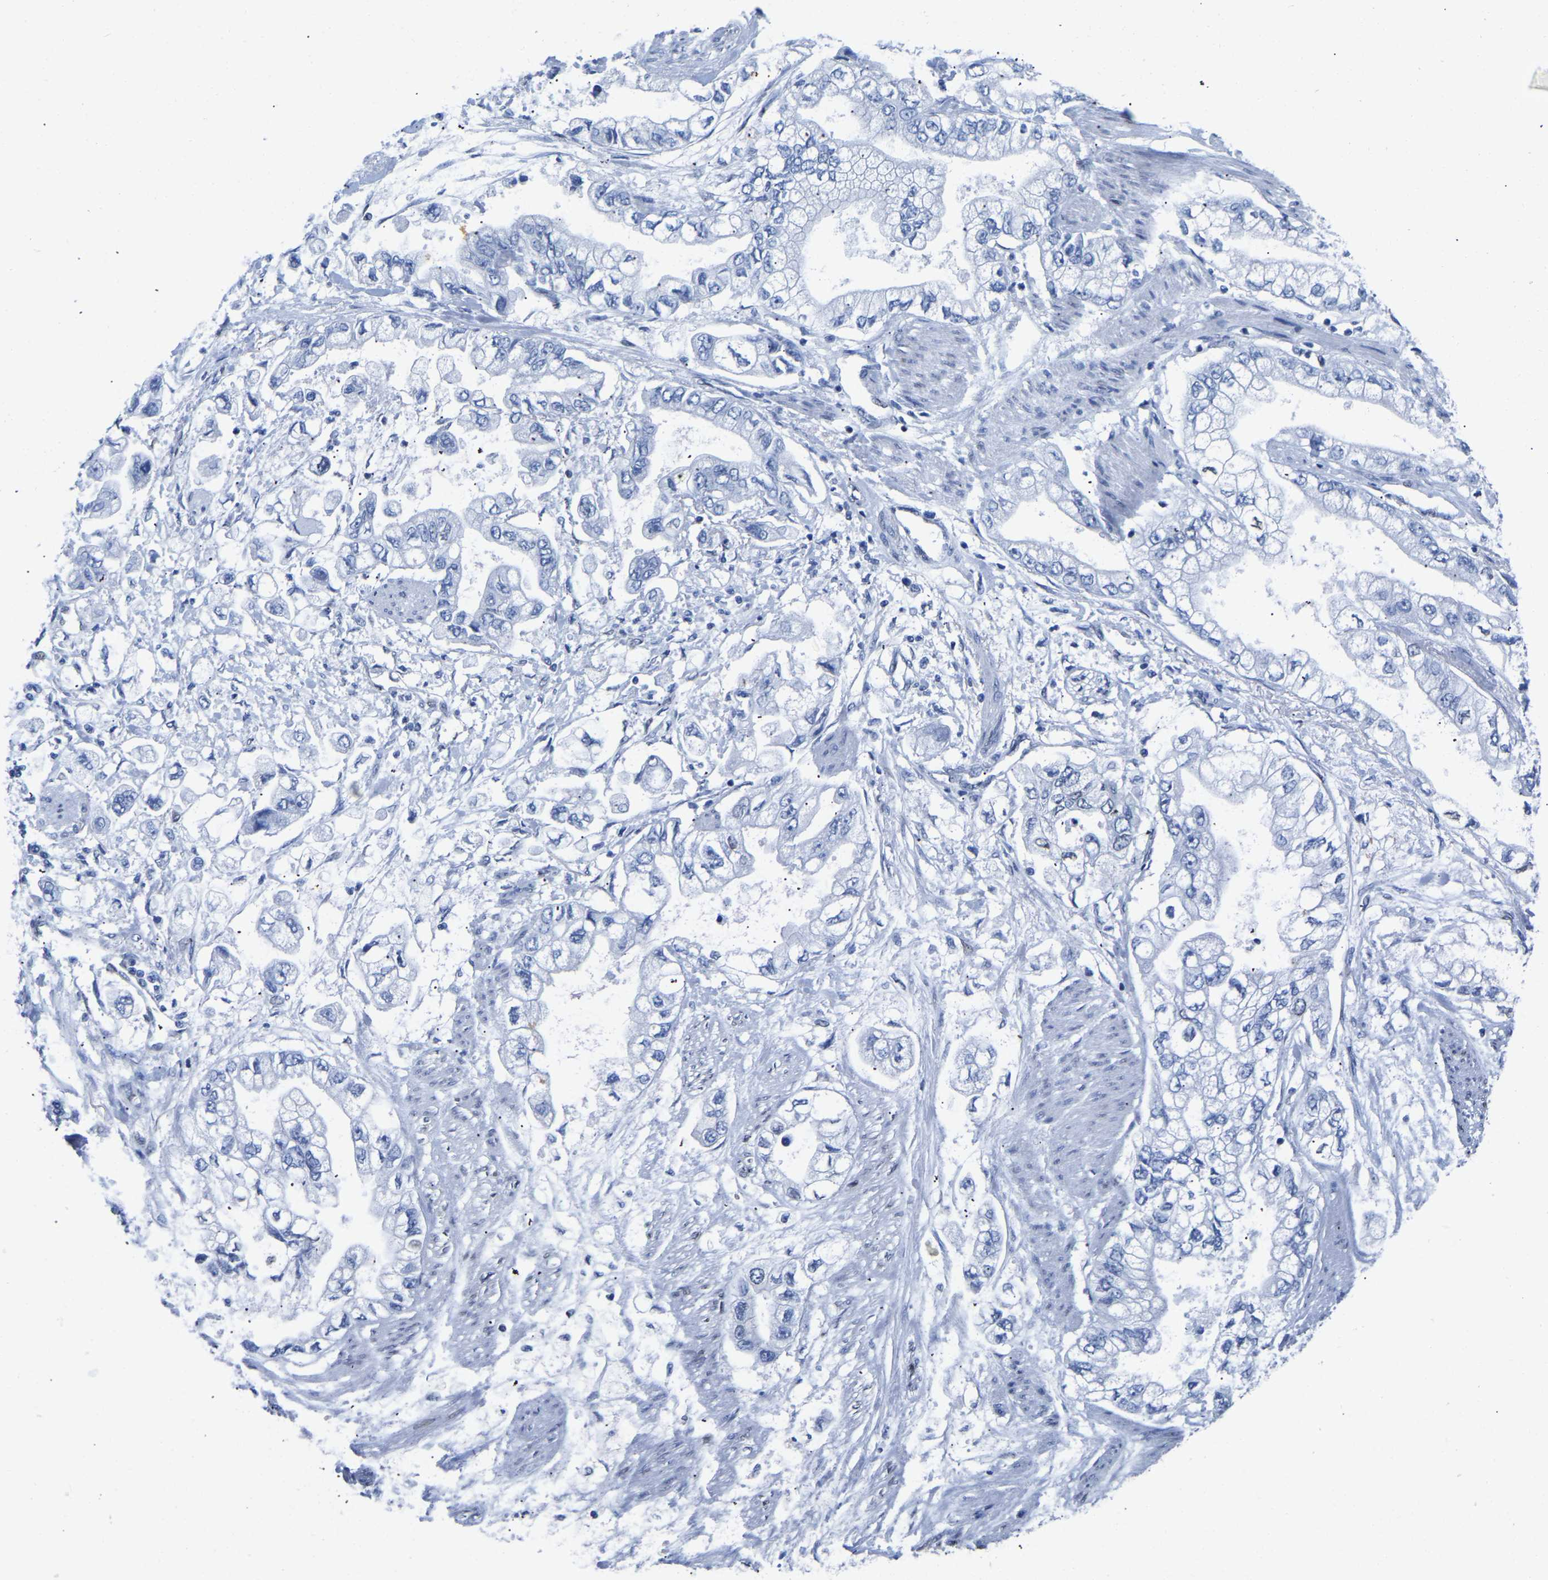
{"staining": {"intensity": "negative", "quantity": "none", "location": "none"}, "tissue": "stomach cancer", "cell_type": "Tumor cells", "image_type": "cancer", "snomed": [{"axis": "morphology", "description": "Normal tissue, NOS"}, {"axis": "morphology", "description": "Adenocarcinoma, NOS"}, {"axis": "topography", "description": "Stomach"}], "caption": "Stomach cancer was stained to show a protein in brown. There is no significant expression in tumor cells.", "gene": "UPK3A", "patient": {"sex": "male", "age": 62}}